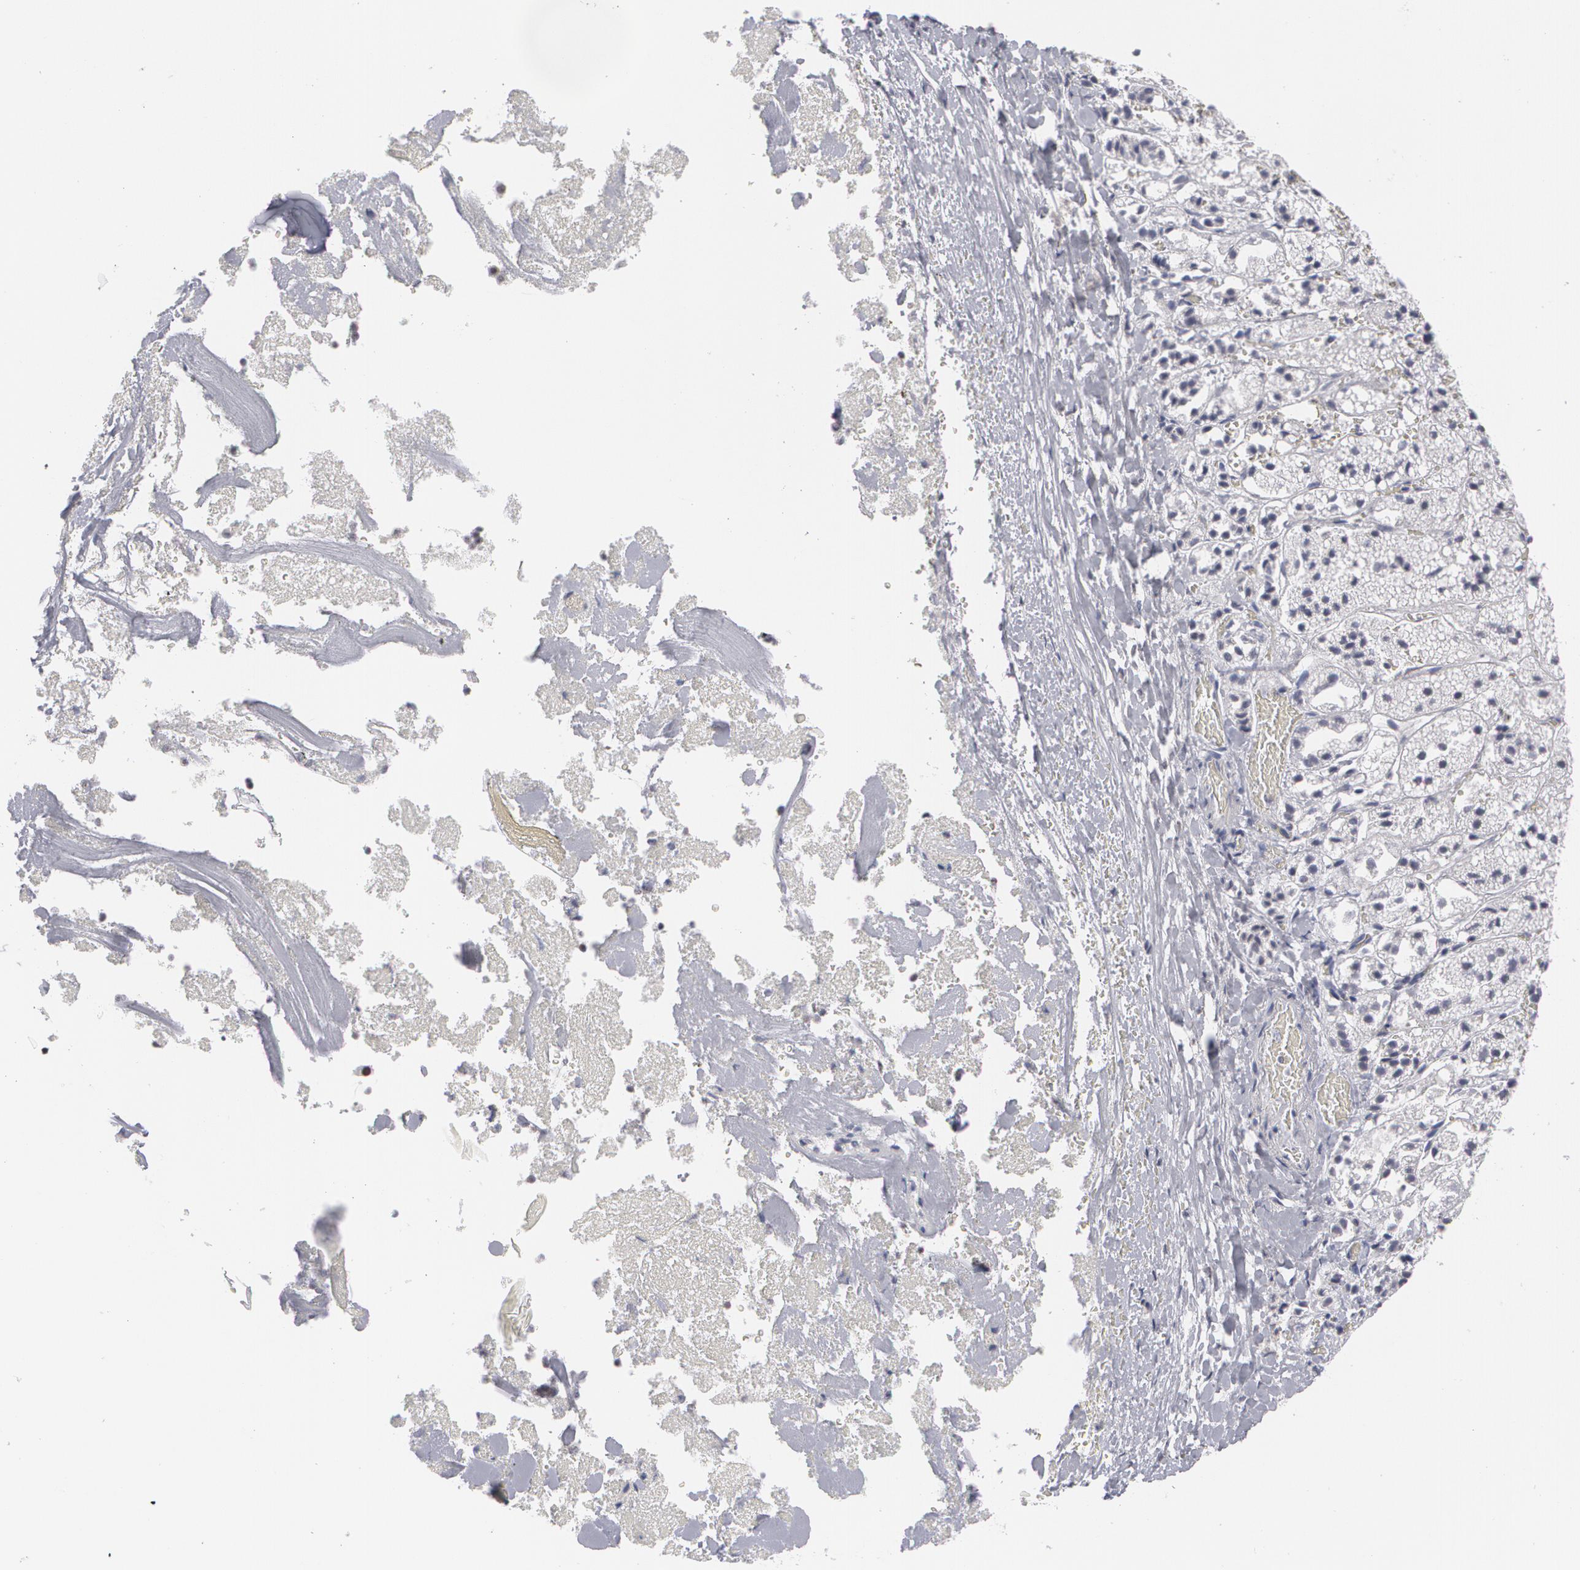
{"staining": {"intensity": "moderate", "quantity": "25%-75%", "location": "nuclear"}, "tissue": "adrenal gland", "cell_type": "Glandular cells", "image_type": "normal", "snomed": [{"axis": "morphology", "description": "Normal tissue, NOS"}, {"axis": "topography", "description": "Adrenal gland"}], "caption": "Adrenal gland stained for a protein (brown) shows moderate nuclear positive staining in approximately 25%-75% of glandular cells.", "gene": "MCL1", "patient": {"sex": "female", "age": 44}}